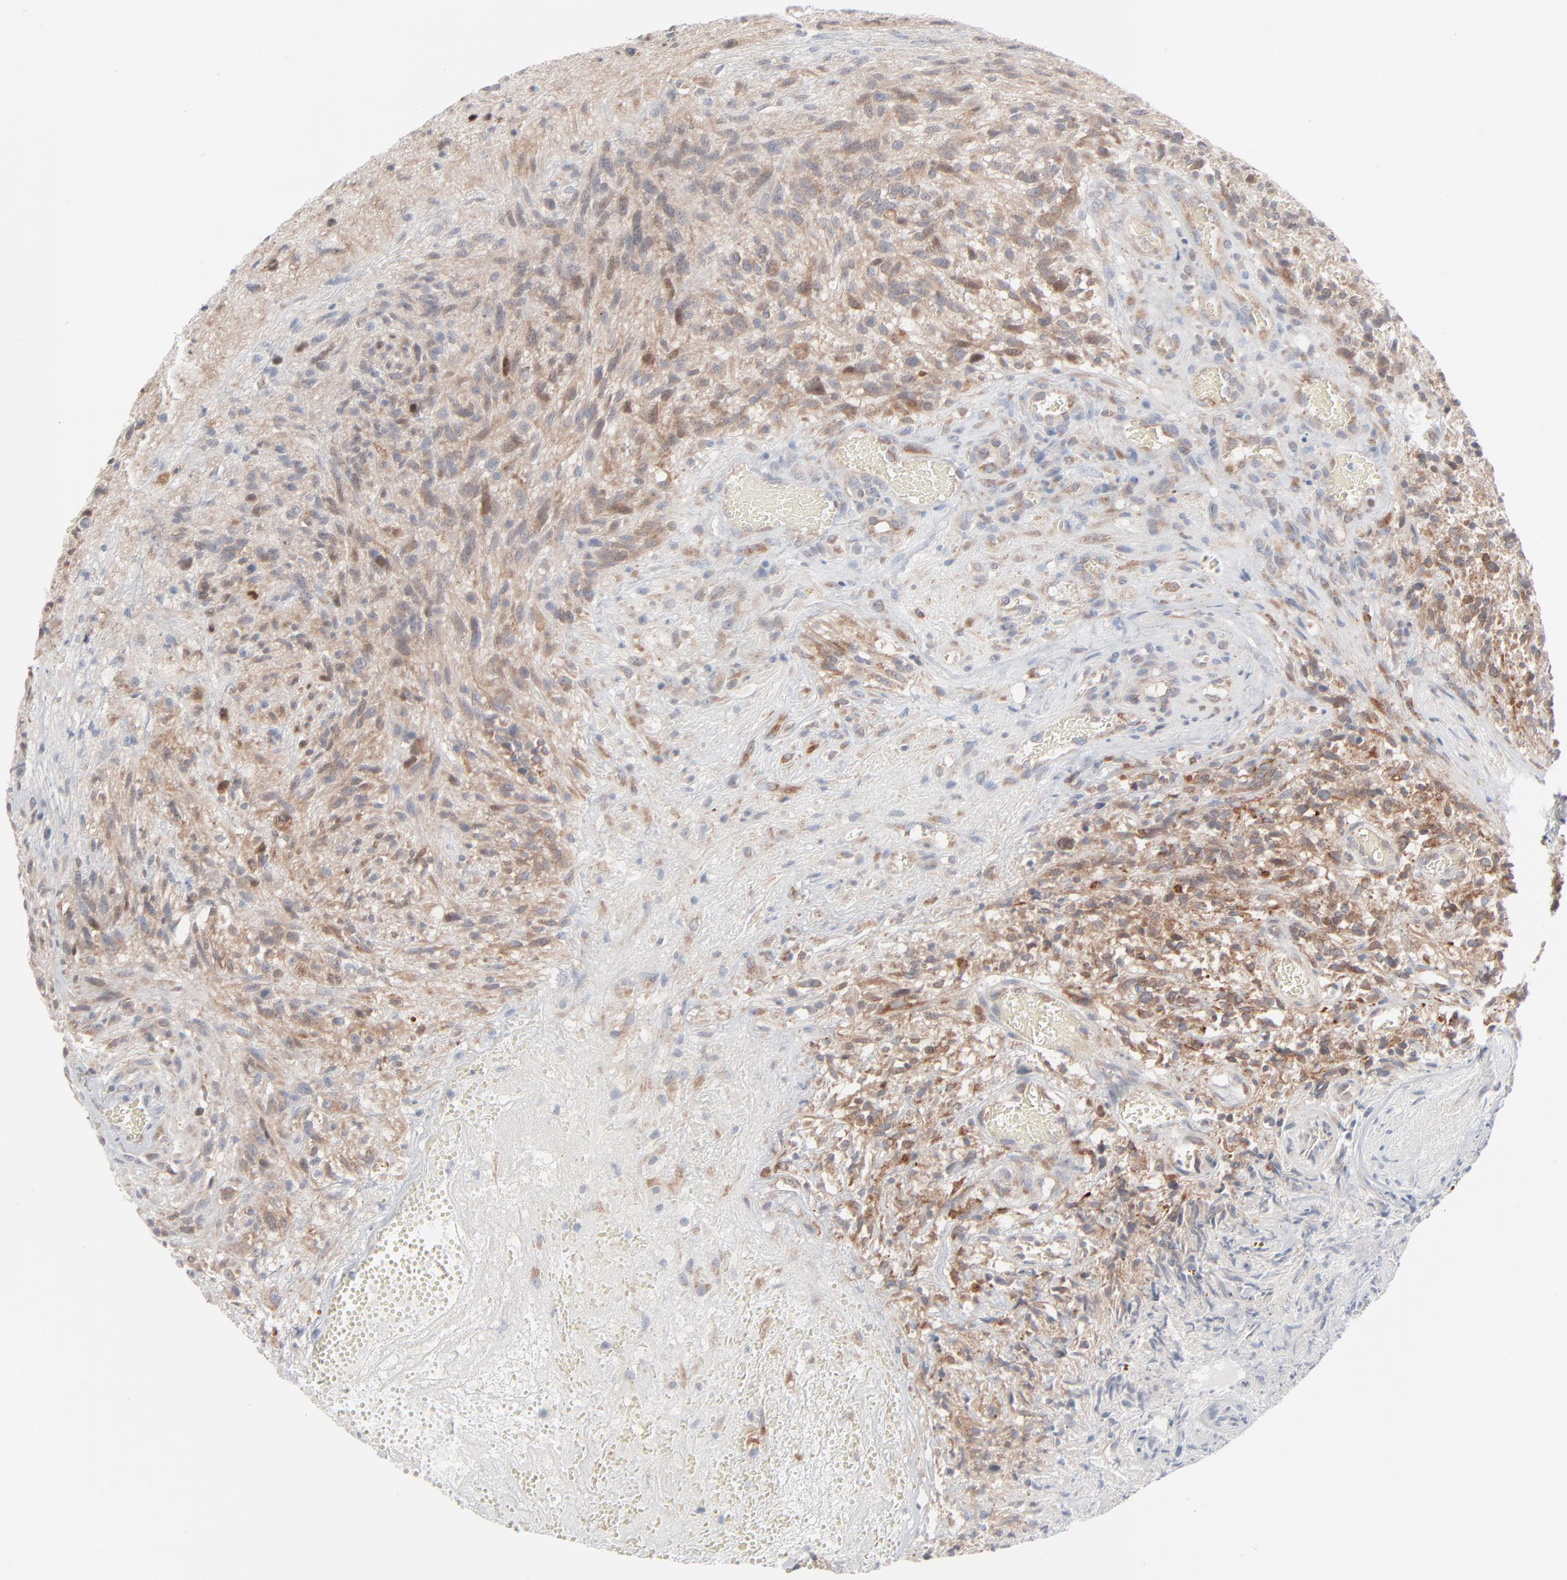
{"staining": {"intensity": "moderate", "quantity": ">75%", "location": "cytoplasmic/membranous"}, "tissue": "glioma", "cell_type": "Tumor cells", "image_type": "cancer", "snomed": [{"axis": "morphology", "description": "Normal tissue, NOS"}, {"axis": "morphology", "description": "Glioma, malignant, High grade"}, {"axis": "topography", "description": "Cerebral cortex"}], "caption": "A histopathology image of glioma stained for a protein reveals moderate cytoplasmic/membranous brown staining in tumor cells.", "gene": "KDSR", "patient": {"sex": "male", "age": 75}}